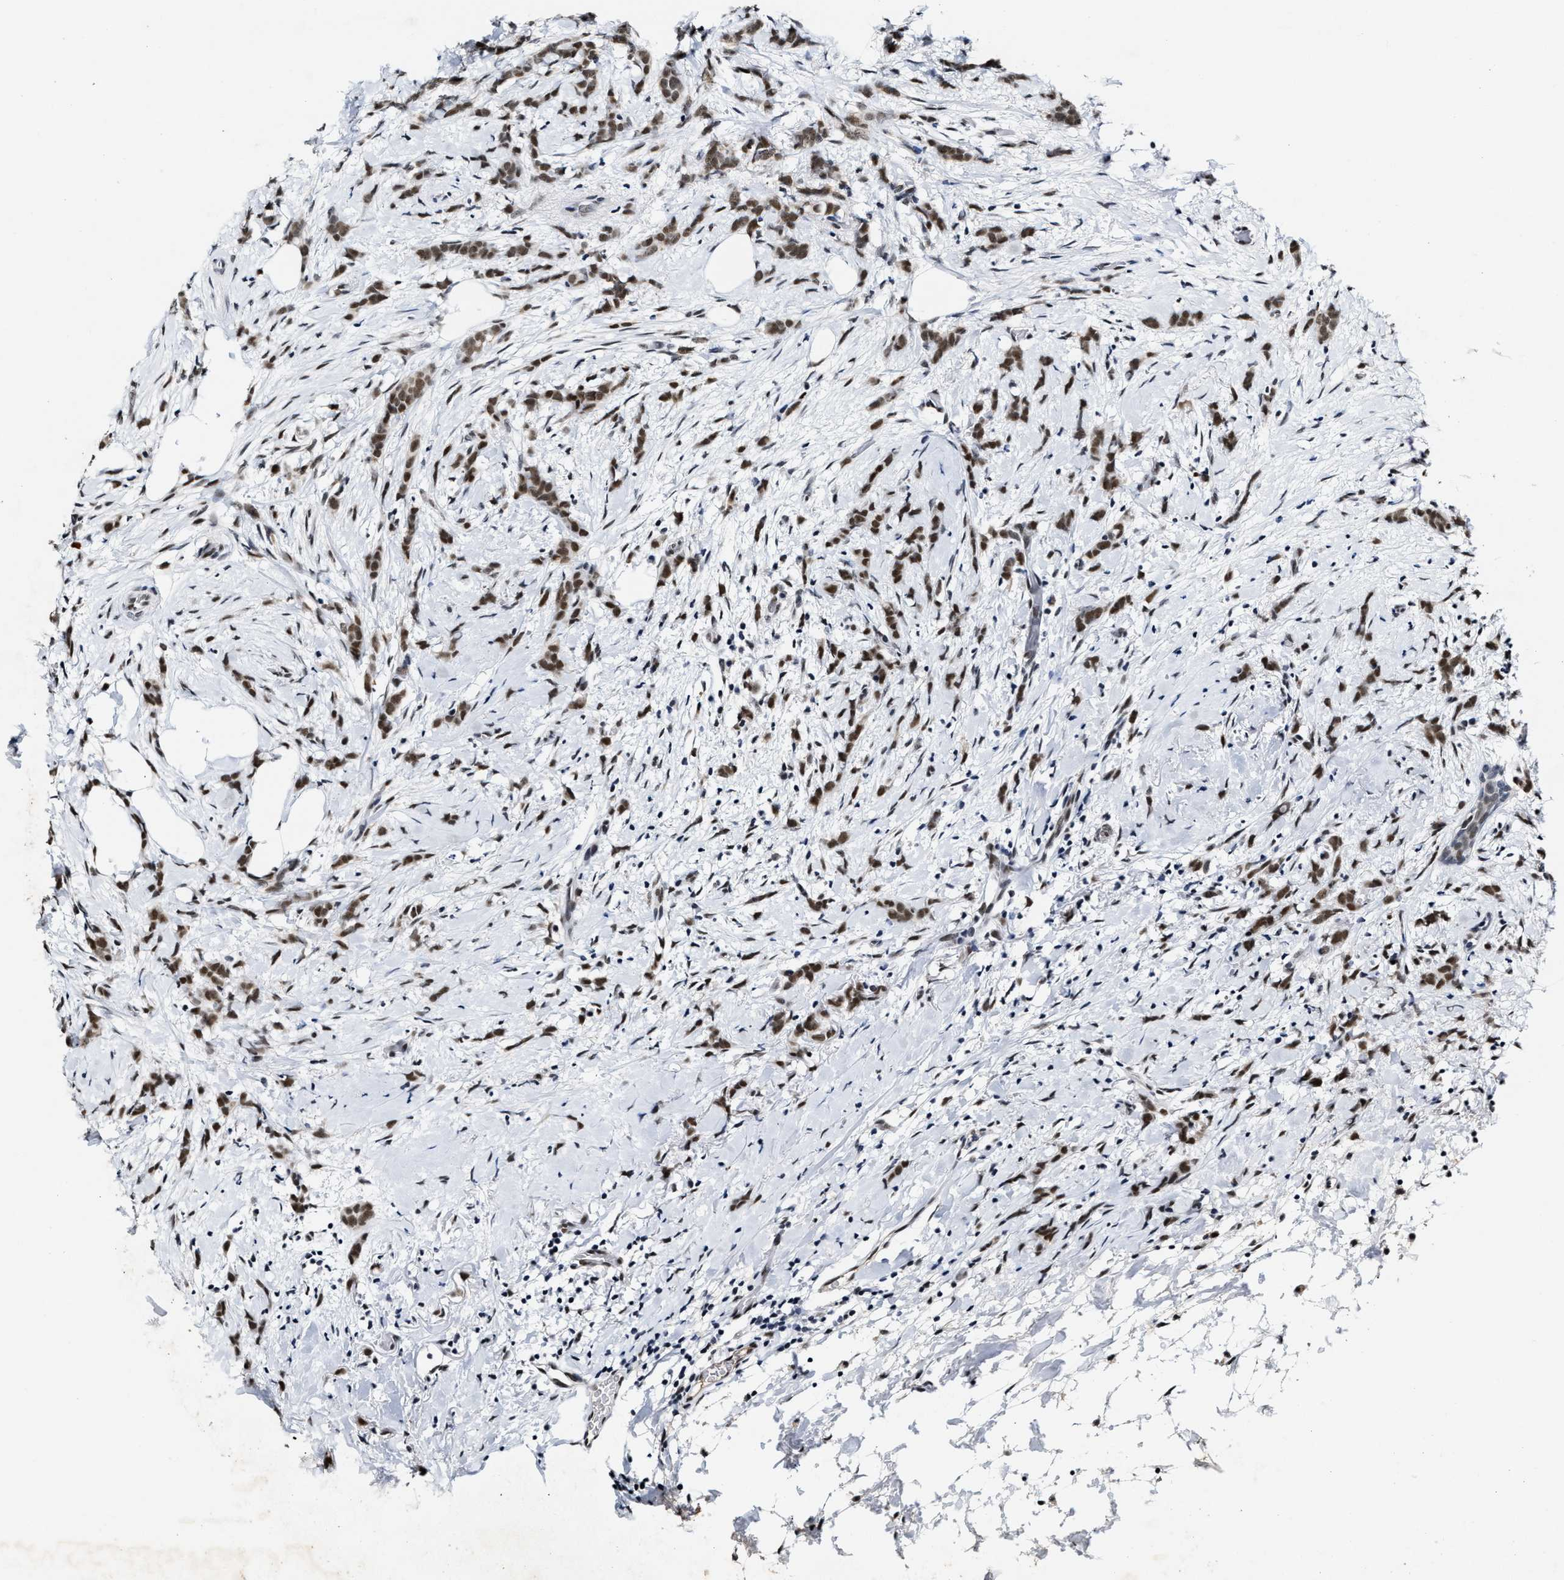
{"staining": {"intensity": "strong", "quantity": ">75%", "location": "nuclear"}, "tissue": "breast cancer", "cell_type": "Tumor cells", "image_type": "cancer", "snomed": [{"axis": "morphology", "description": "Lobular carcinoma, in situ"}, {"axis": "morphology", "description": "Lobular carcinoma"}, {"axis": "topography", "description": "Breast"}], "caption": "Breast cancer (lobular carcinoma in situ) stained for a protein displays strong nuclear positivity in tumor cells.", "gene": "INIP", "patient": {"sex": "female", "age": 41}}